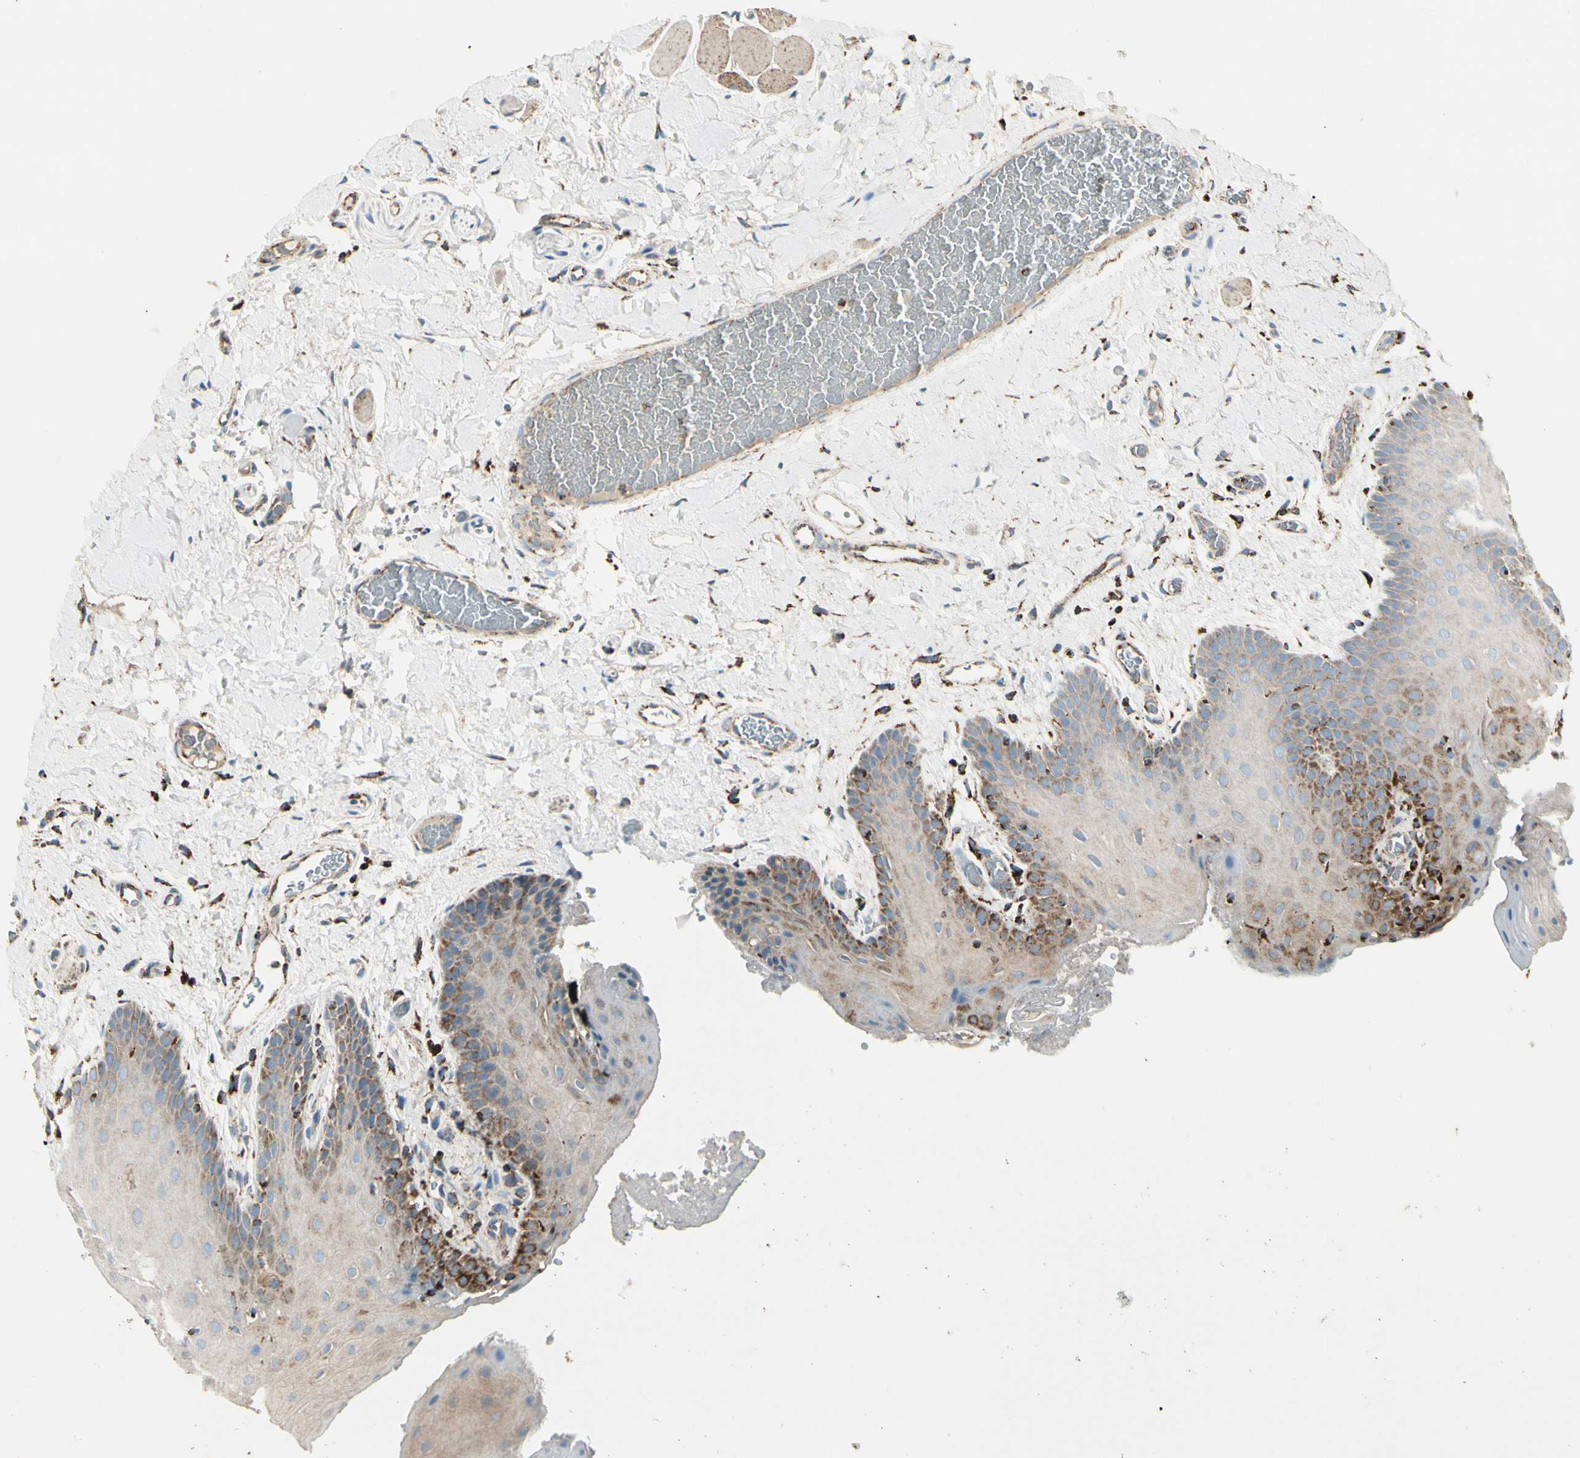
{"staining": {"intensity": "moderate", "quantity": "<25%", "location": "cytoplasmic/membranous"}, "tissue": "oral mucosa", "cell_type": "Squamous epithelial cells", "image_type": "normal", "snomed": [{"axis": "morphology", "description": "Normal tissue, NOS"}, {"axis": "topography", "description": "Oral tissue"}], "caption": "Immunohistochemistry image of normal oral mucosa: oral mucosa stained using immunohistochemistry demonstrates low levels of moderate protein expression localized specifically in the cytoplasmic/membranous of squamous epithelial cells, appearing as a cytoplasmic/membranous brown color.", "gene": "ME2", "patient": {"sex": "male", "age": 54}}